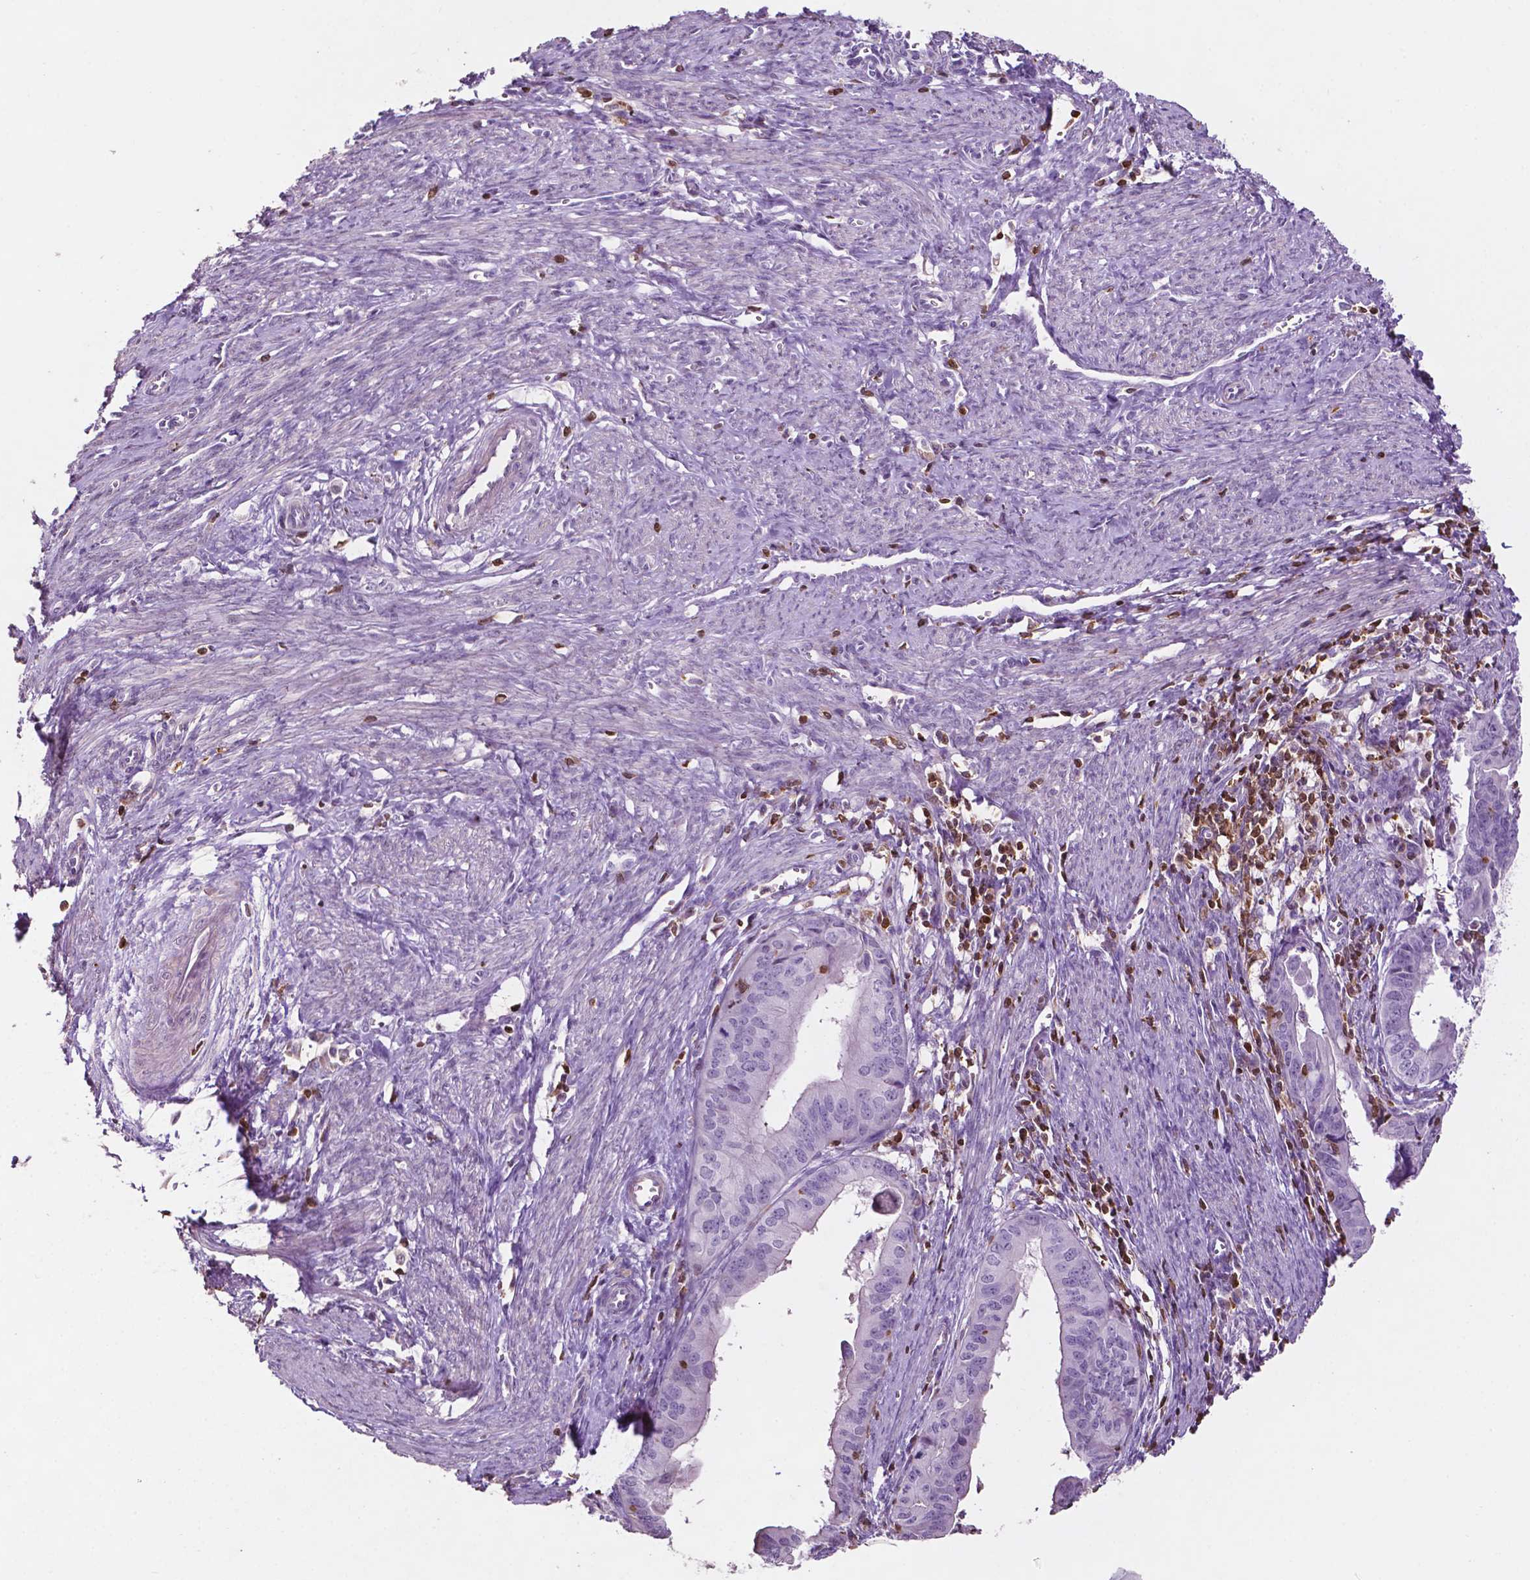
{"staining": {"intensity": "negative", "quantity": "none", "location": "none"}, "tissue": "endometrial cancer", "cell_type": "Tumor cells", "image_type": "cancer", "snomed": [{"axis": "morphology", "description": "Adenocarcinoma, NOS"}, {"axis": "topography", "description": "Endometrium"}], "caption": "Endometrial cancer (adenocarcinoma) stained for a protein using IHC exhibits no positivity tumor cells.", "gene": "TBC1D10C", "patient": {"sex": "female", "age": 65}}